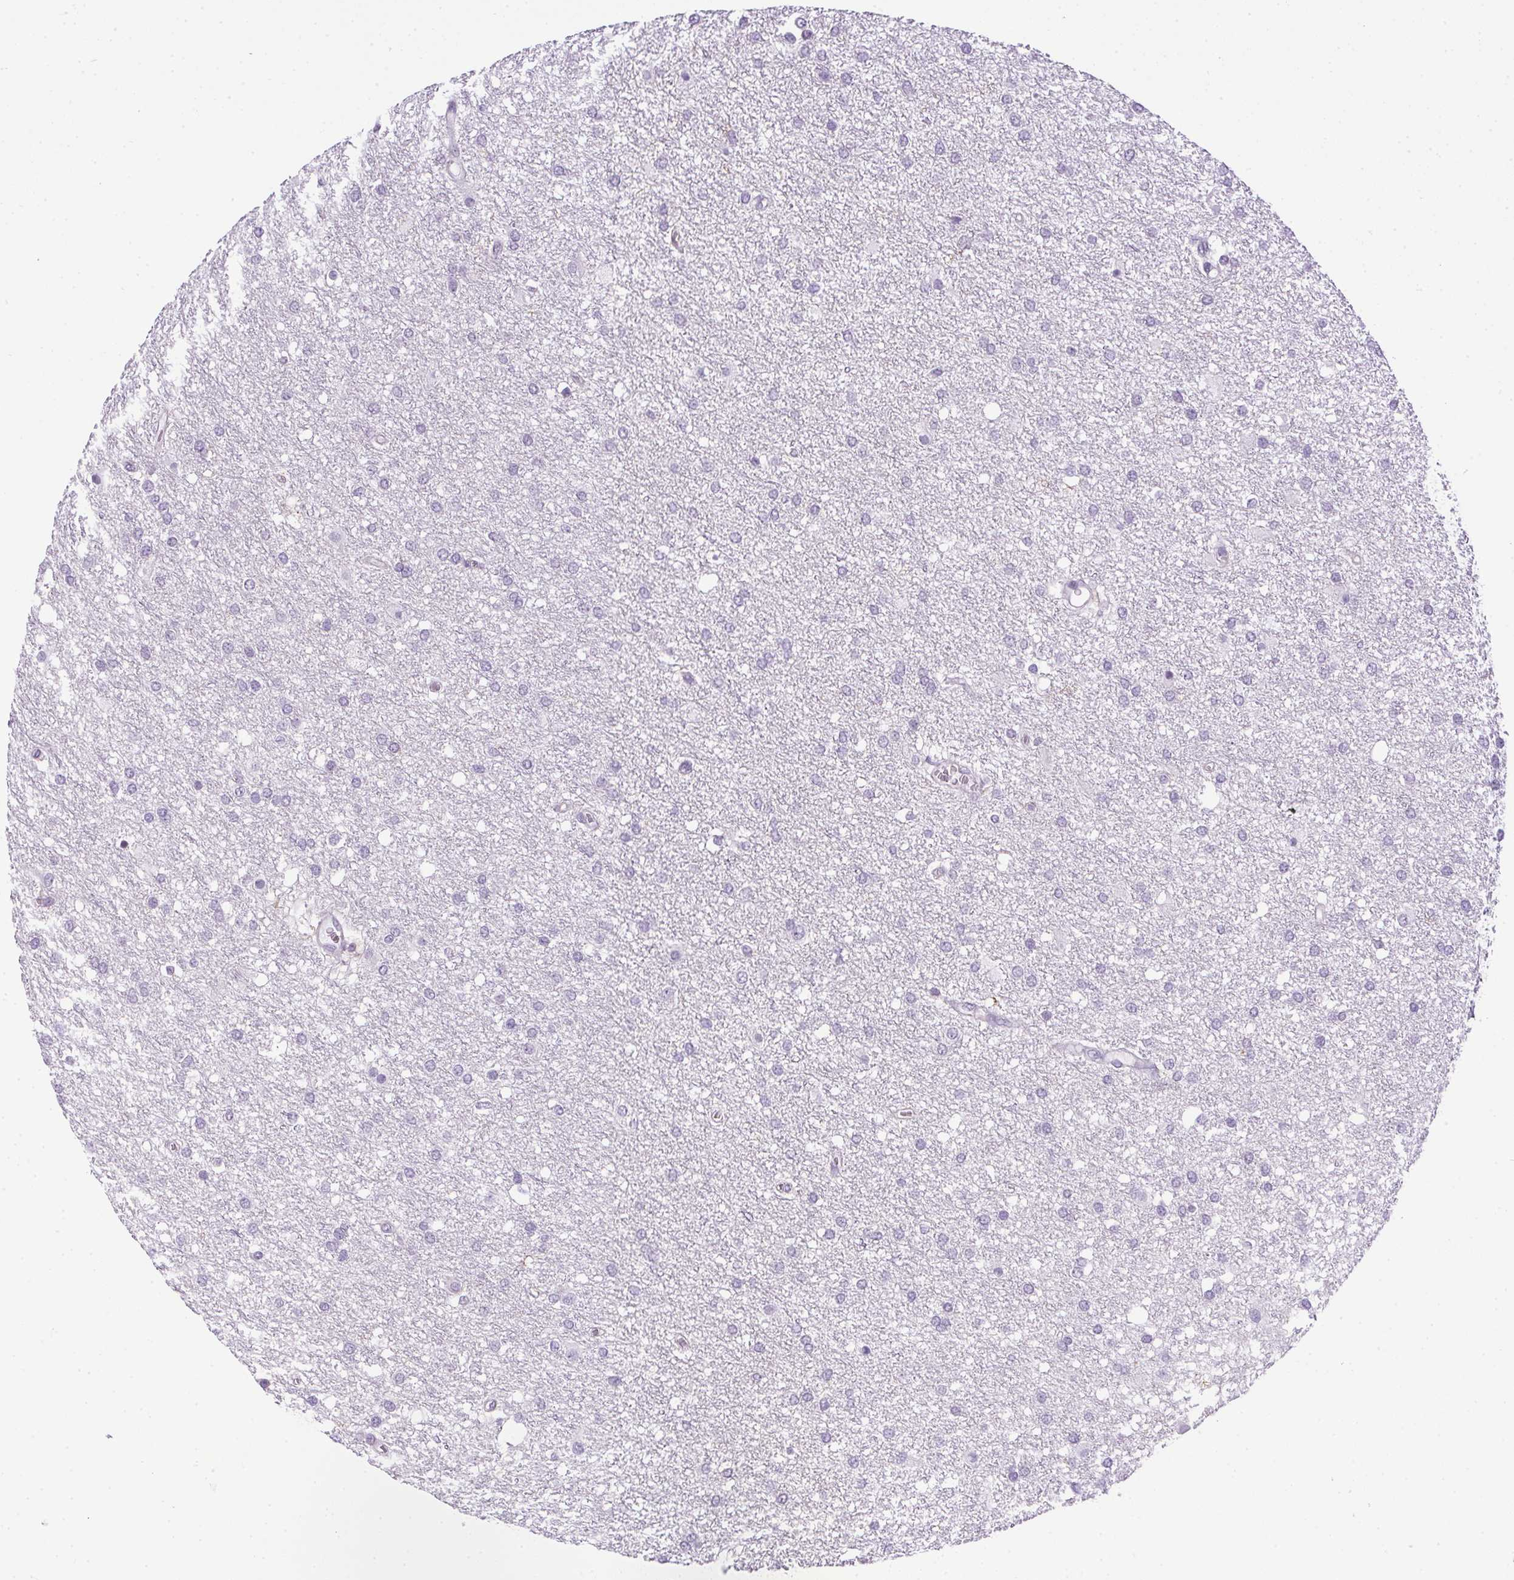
{"staining": {"intensity": "negative", "quantity": "none", "location": "none"}, "tissue": "glioma", "cell_type": "Tumor cells", "image_type": "cancer", "snomed": [{"axis": "morphology", "description": "Glioma, malignant, High grade"}, {"axis": "topography", "description": "Brain"}], "caption": "Tumor cells show no significant positivity in malignant high-grade glioma.", "gene": "PRL", "patient": {"sex": "female", "age": 61}}